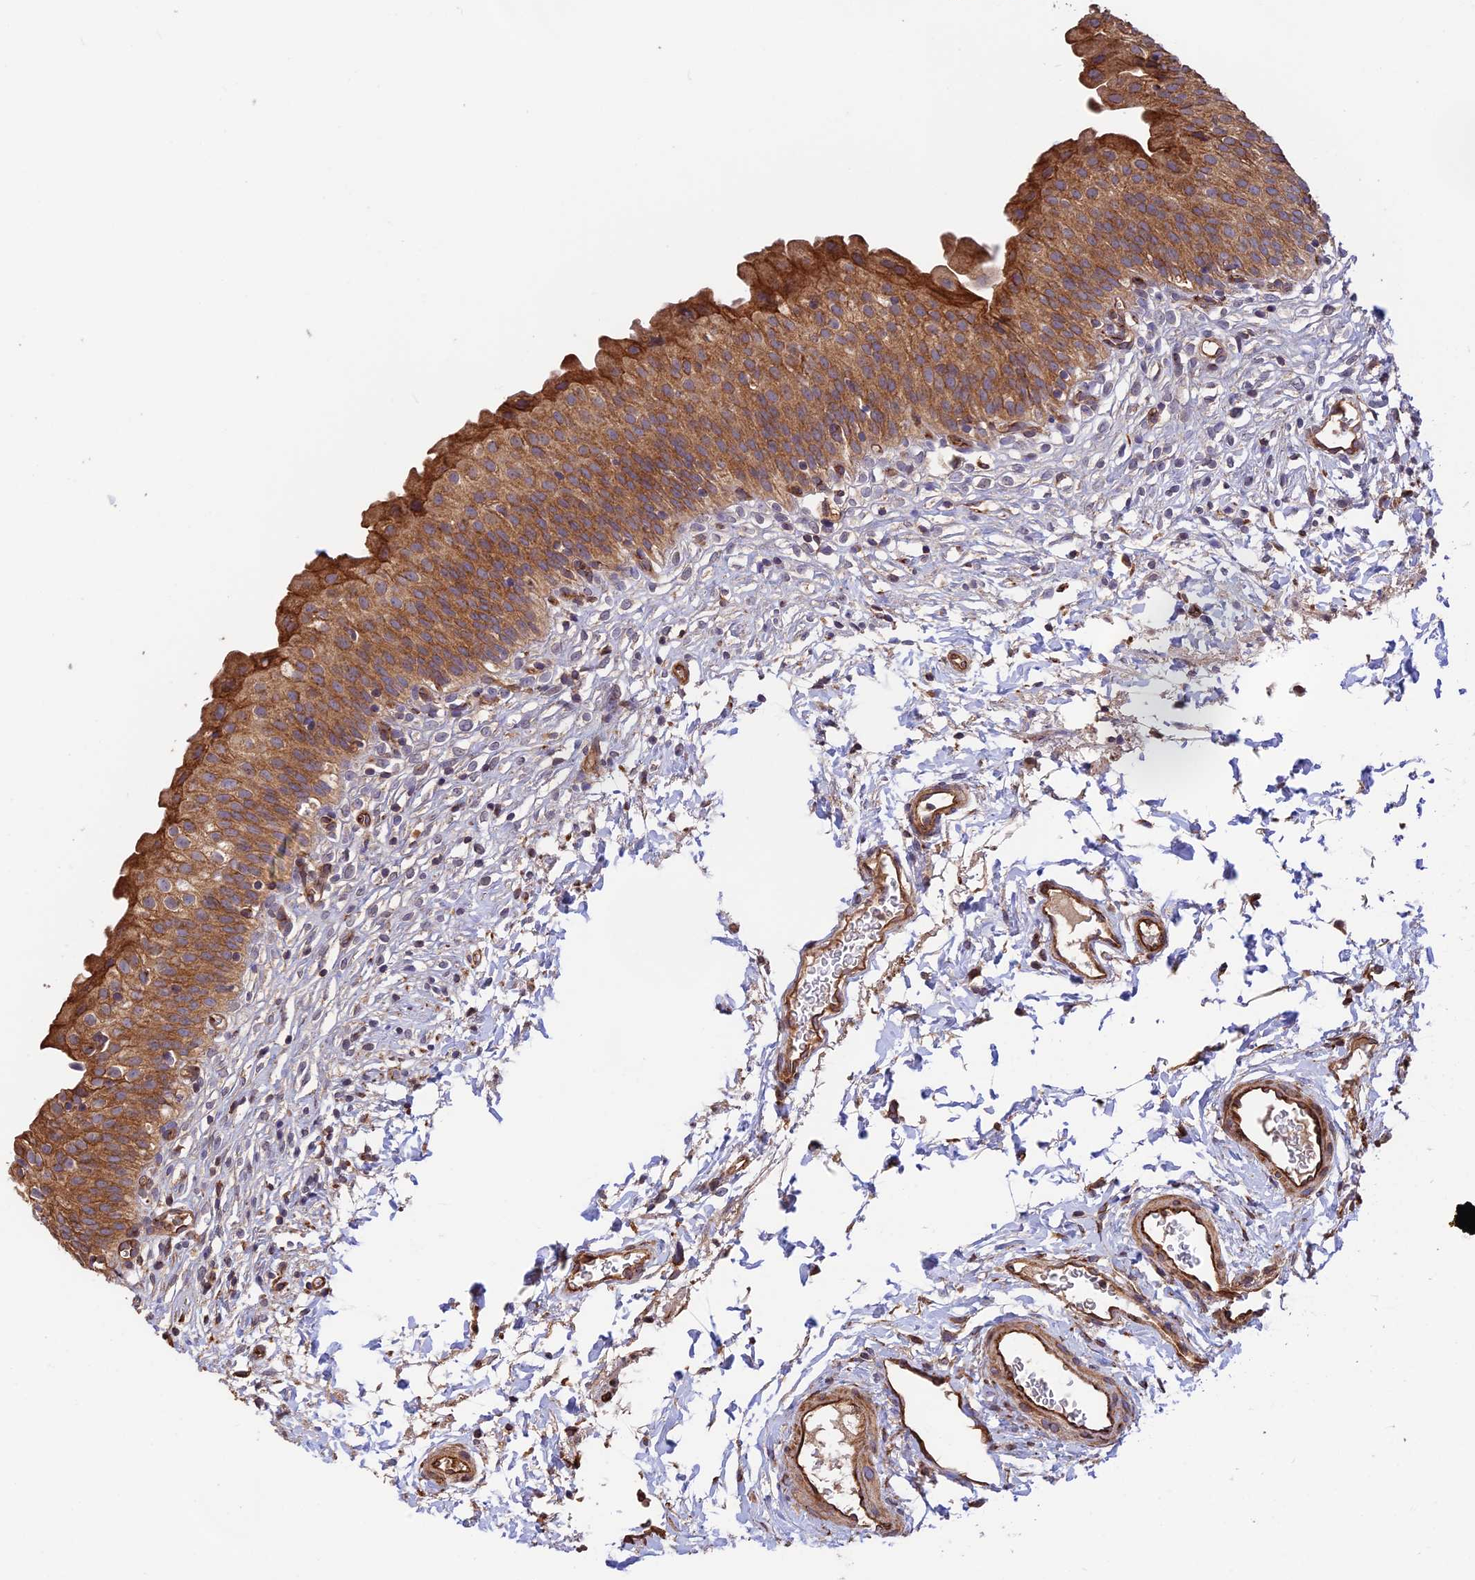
{"staining": {"intensity": "moderate", "quantity": ">75%", "location": "cytoplasmic/membranous"}, "tissue": "urinary bladder", "cell_type": "Urothelial cells", "image_type": "normal", "snomed": [{"axis": "morphology", "description": "Normal tissue, NOS"}, {"axis": "topography", "description": "Urinary bladder"}], "caption": "This photomicrograph shows IHC staining of benign urinary bladder, with medium moderate cytoplasmic/membranous expression in about >75% of urothelial cells.", "gene": "EMC3", "patient": {"sex": "male", "age": 55}}